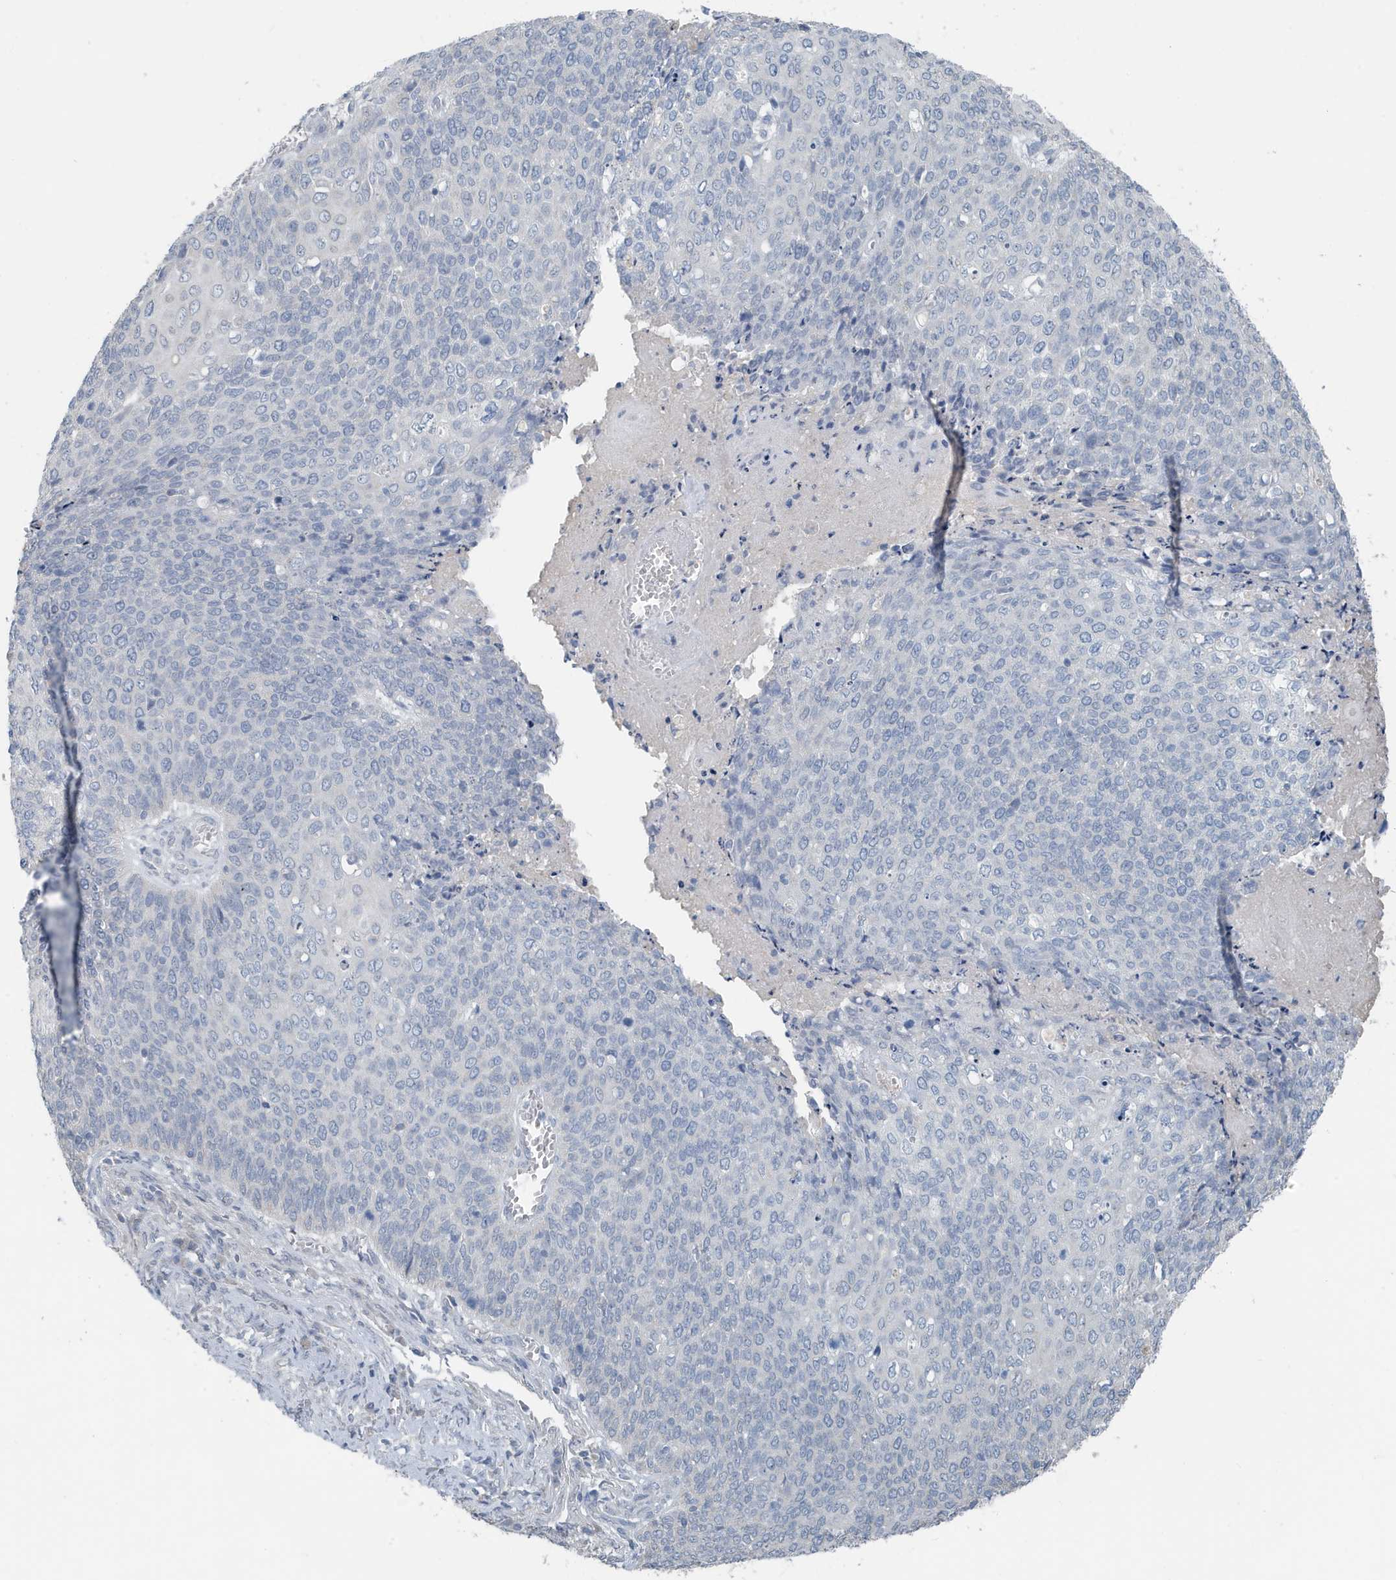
{"staining": {"intensity": "negative", "quantity": "none", "location": "none"}, "tissue": "cervical cancer", "cell_type": "Tumor cells", "image_type": "cancer", "snomed": [{"axis": "morphology", "description": "Squamous cell carcinoma, NOS"}, {"axis": "topography", "description": "Cervix"}], "caption": "Tumor cells are negative for protein expression in human cervical cancer.", "gene": "UGT2B4", "patient": {"sex": "female", "age": 39}}